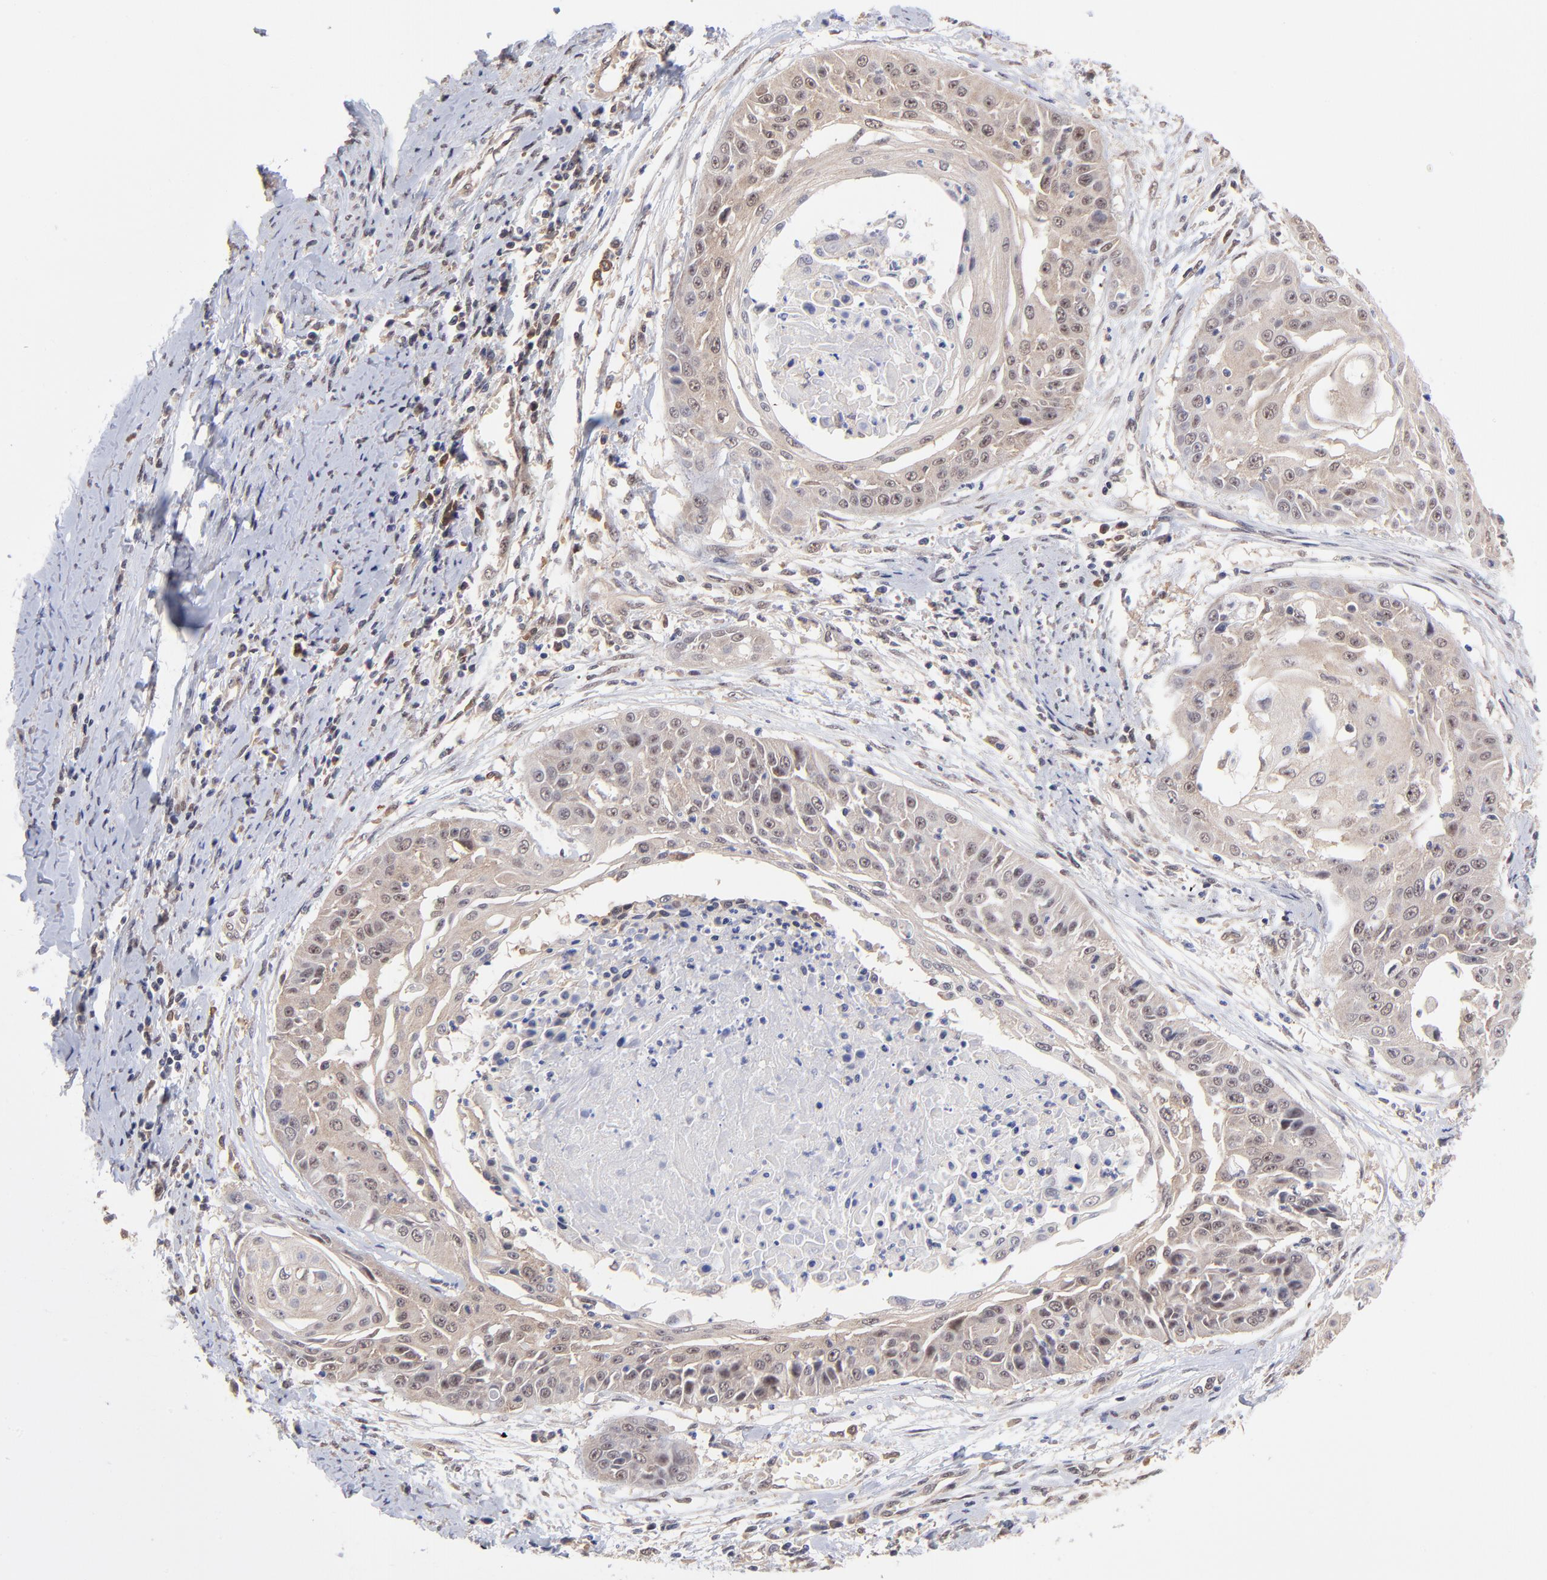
{"staining": {"intensity": "weak", "quantity": ">75%", "location": "cytoplasmic/membranous"}, "tissue": "cervical cancer", "cell_type": "Tumor cells", "image_type": "cancer", "snomed": [{"axis": "morphology", "description": "Squamous cell carcinoma, NOS"}, {"axis": "topography", "description": "Cervix"}], "caption": "Immunohistochemical staining of cervical cancer (squamous cell carcinoma) reveals low levels of weak cytoplasmic/membranous staining in about >75% of tumor cells.", "gene": "UBE2E3", "patient": {"sex": "female", "age": 64}}